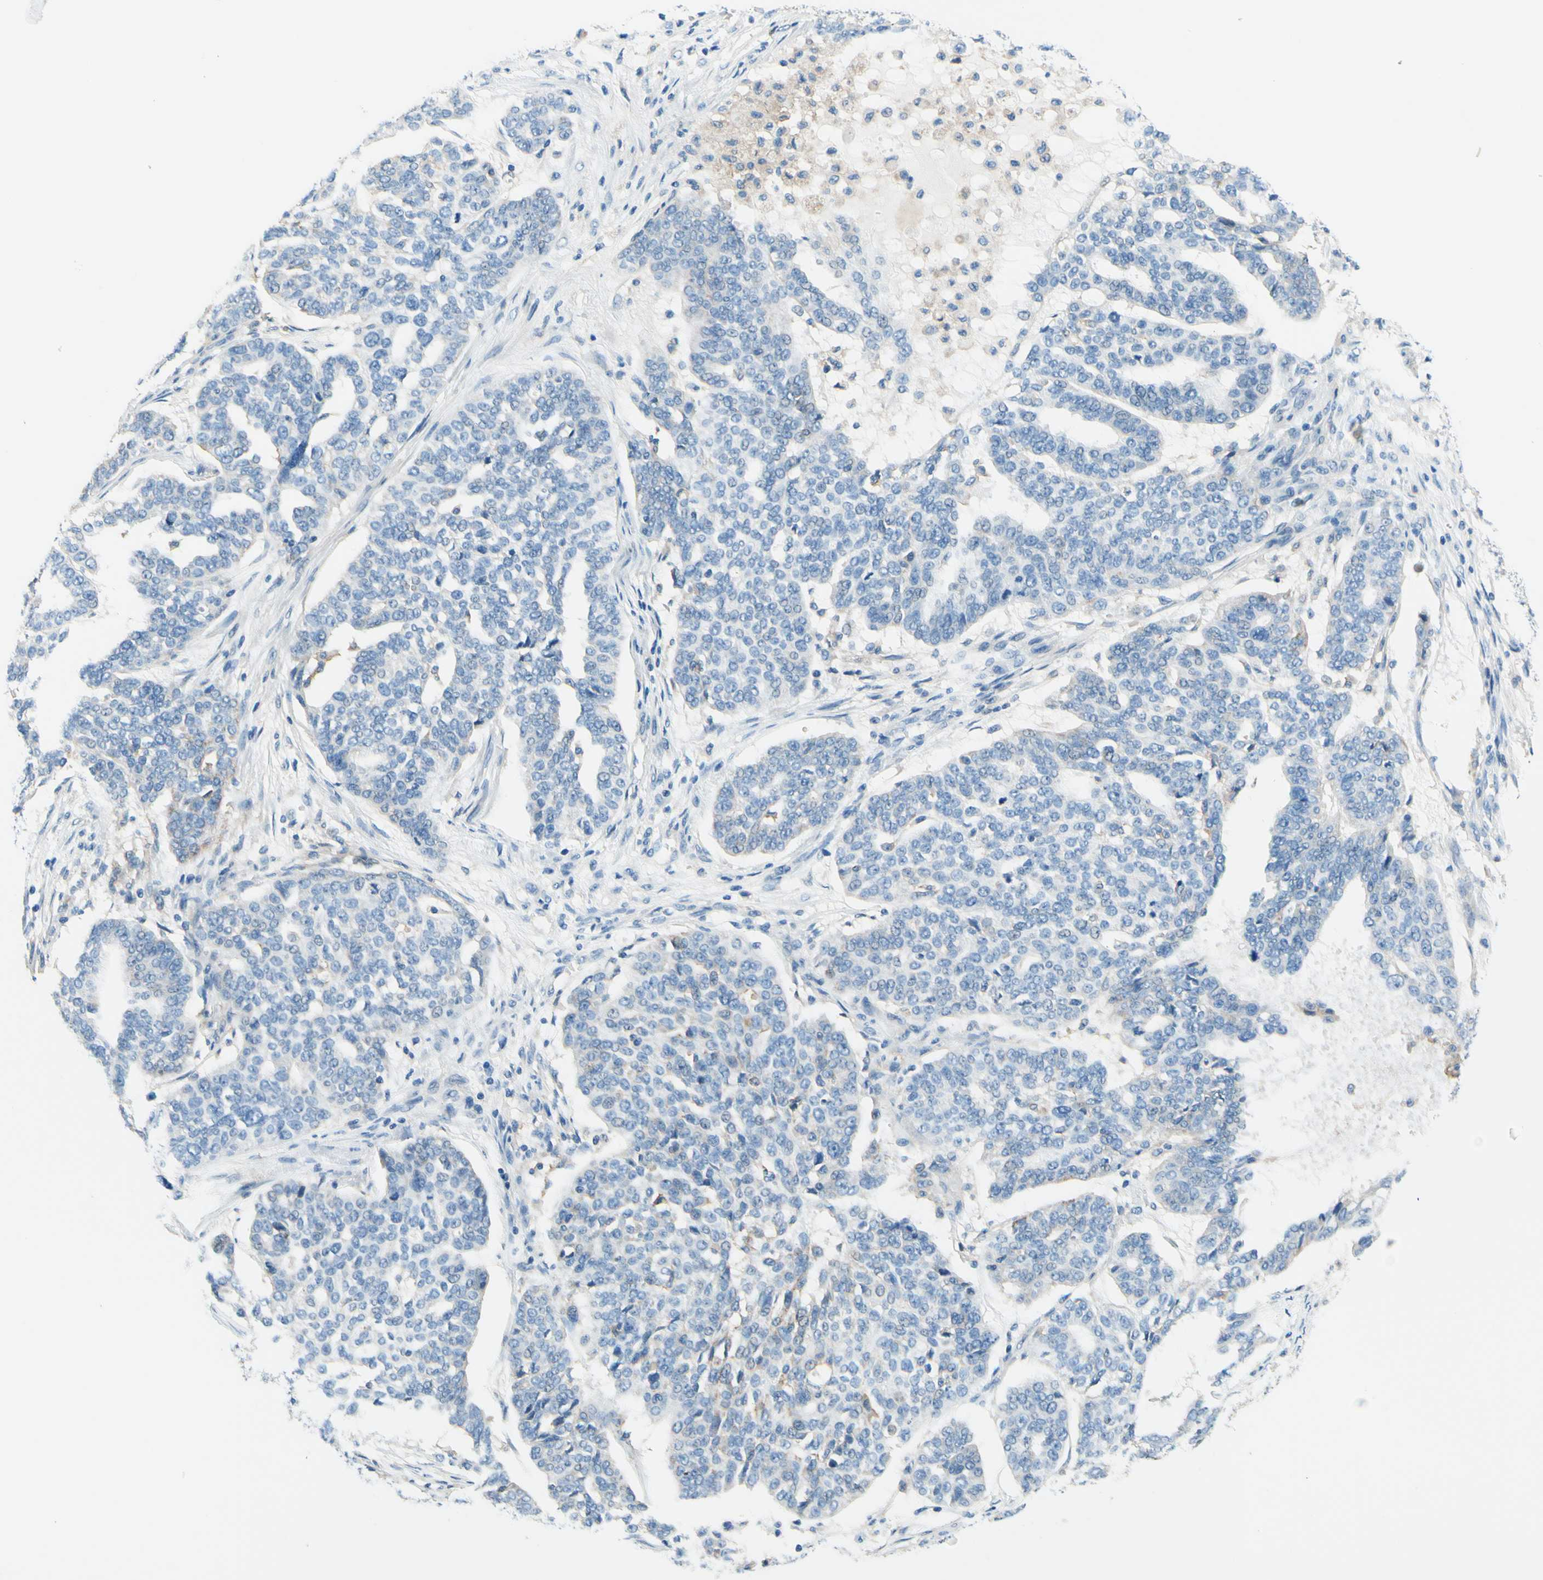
{"staining": {"intensity": "negative", "quantity": "none", "location": "none"}, "tissue": "ovarian cancer", "cell_type": "Tumor cells", "image_type": "cancer", "snomed": [{"axis": "morphology", "description": "Cystadenocarcinoma, serous, NOS"}, {"axis": "topography", "description": "Ovary"}], "caption": "A high-resolution micrograph shows immunohistochemistry (IHC) staining of ovarian cancer (serous cystadenocarcinoma), which reveals no significant expression in tumor cells. (Brightfield microscopy of DAB immunohistochemistry at high magnification).", "gene": "SIGLEC9", "patient": {"sex": "female", "age": 59}}